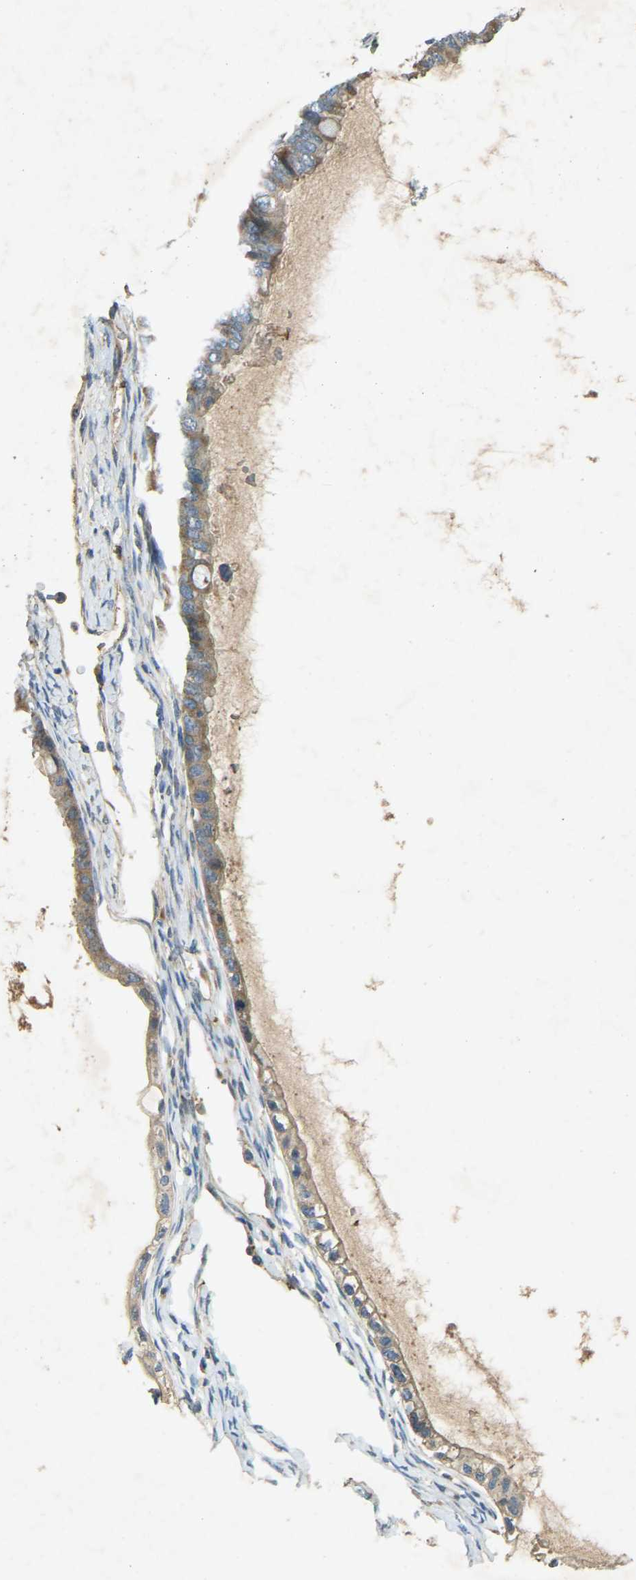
{"staining": {"intensity": "moderate", "quantity": ">75%", "location": "cytoplasmic/membranous"}, "tissue": "ovarian cancer", "cell_type": "Tumor cells", "image_type": "cancer", "snomed": [{"axis": "morphology", "description": "Cystadenocarcinoma, mucinous, NOS"}, {"axis": "topography", "description": "Ovary"}], "caption": "Moderate cytoplasmic/membranous expression for a protein is seen in approximately >75% of tumor cells of mucinous cystadenocarcinoma (ovarian) using immunohistochemistry.", "gene": "CFLAR", "patient": {"sex": "female", "age": 80}}